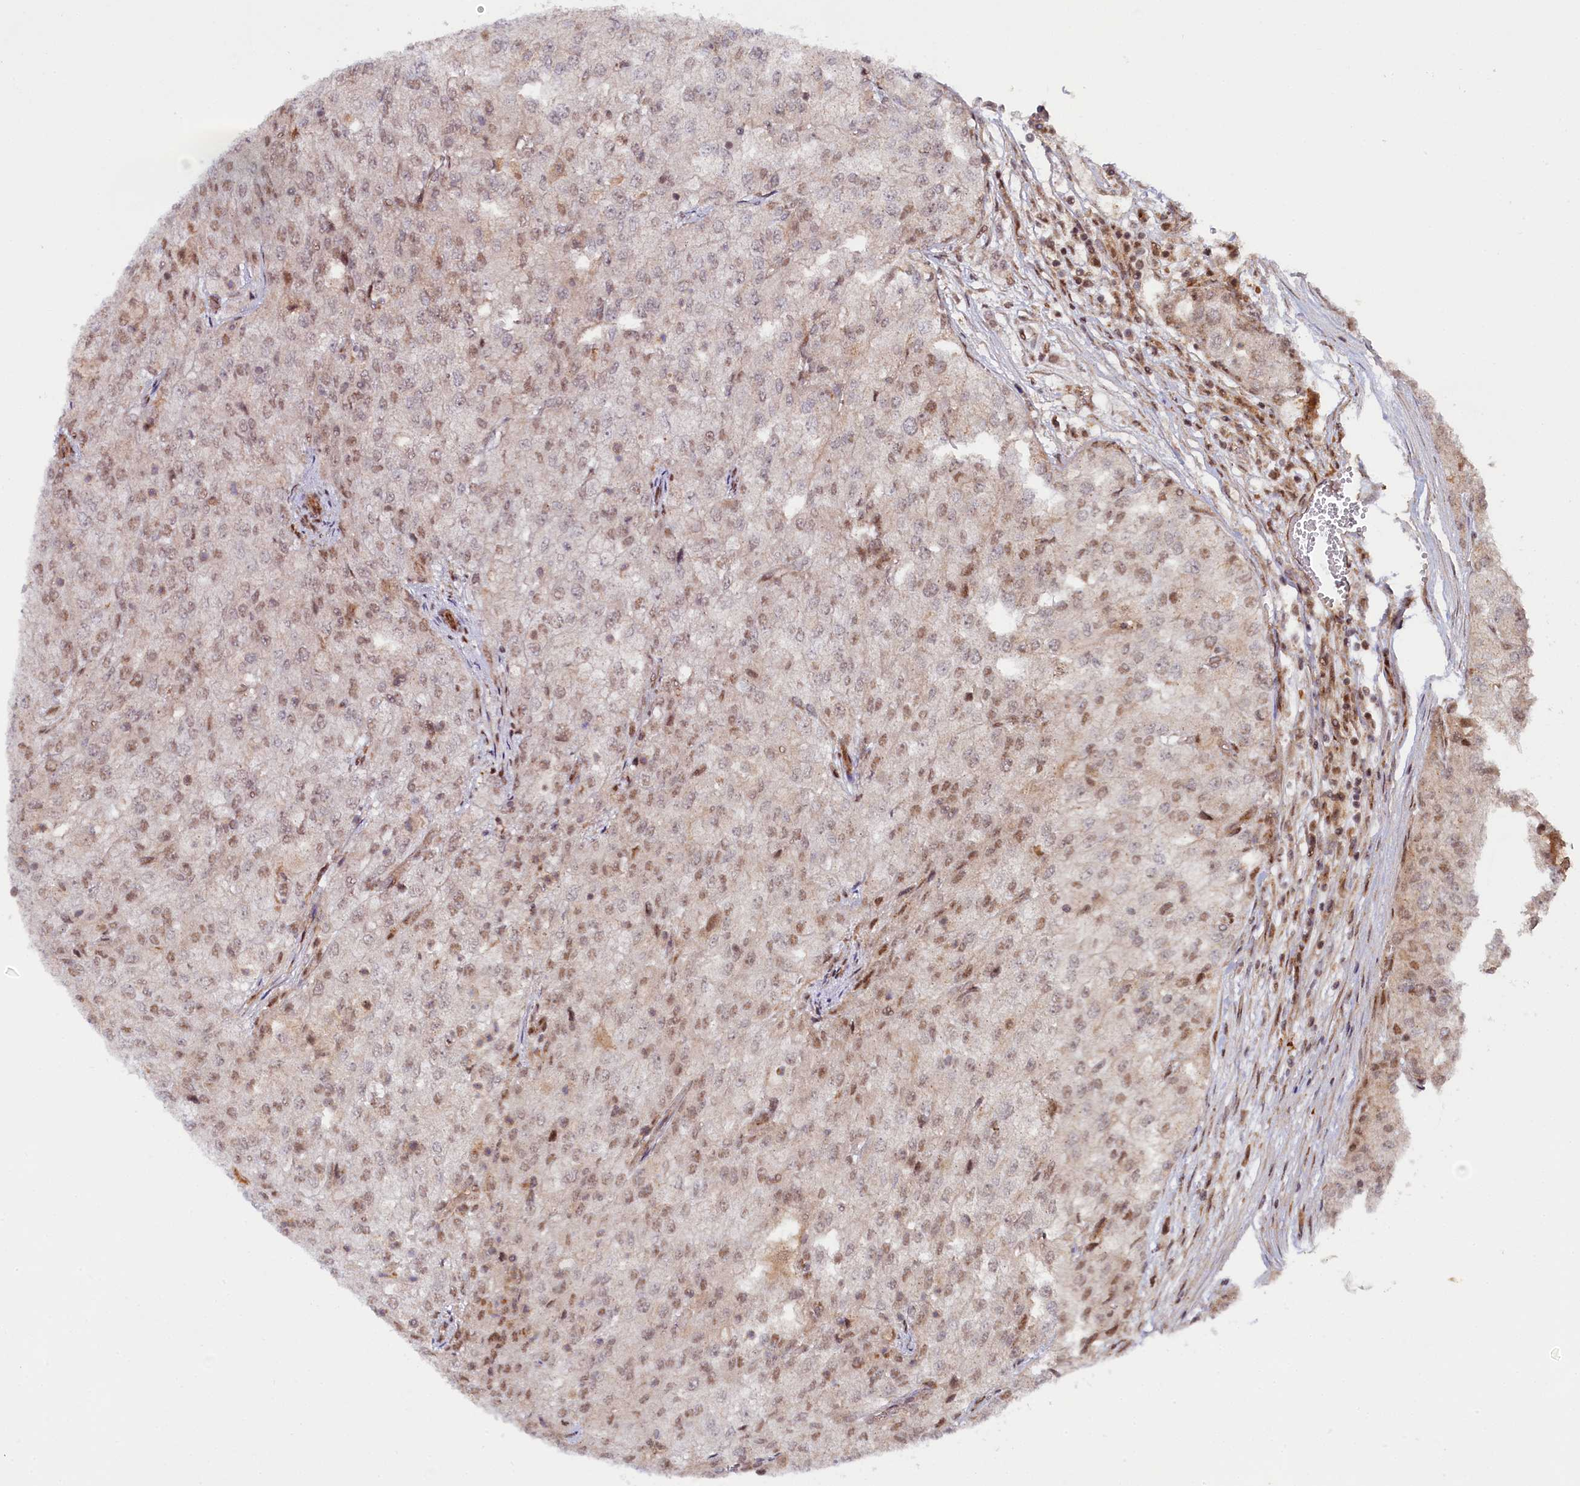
{"staining": {"intensity": "moderate", "quantity": "25%-75%", "location": "nuclear"}, "tissue": "renal cancer", "cell_type": "Tumor cells", "image_type": "cancer", "snomed": [{"axis": "morphology", "description": "Adenocarcinoma, NOS"}, {"axis": "topography", "description": "Kidney"}], "caption": "Immunohistochemical staining of adenocarcinoma (renal) reveals medium levels of moderate nuclear protein positivity in approximately 25%-75% of tumor cells. (IHC, brightfield microscopy, high magnification).", "gene": "NEDD1", "patient": {"sex": "female", "age": 54}}